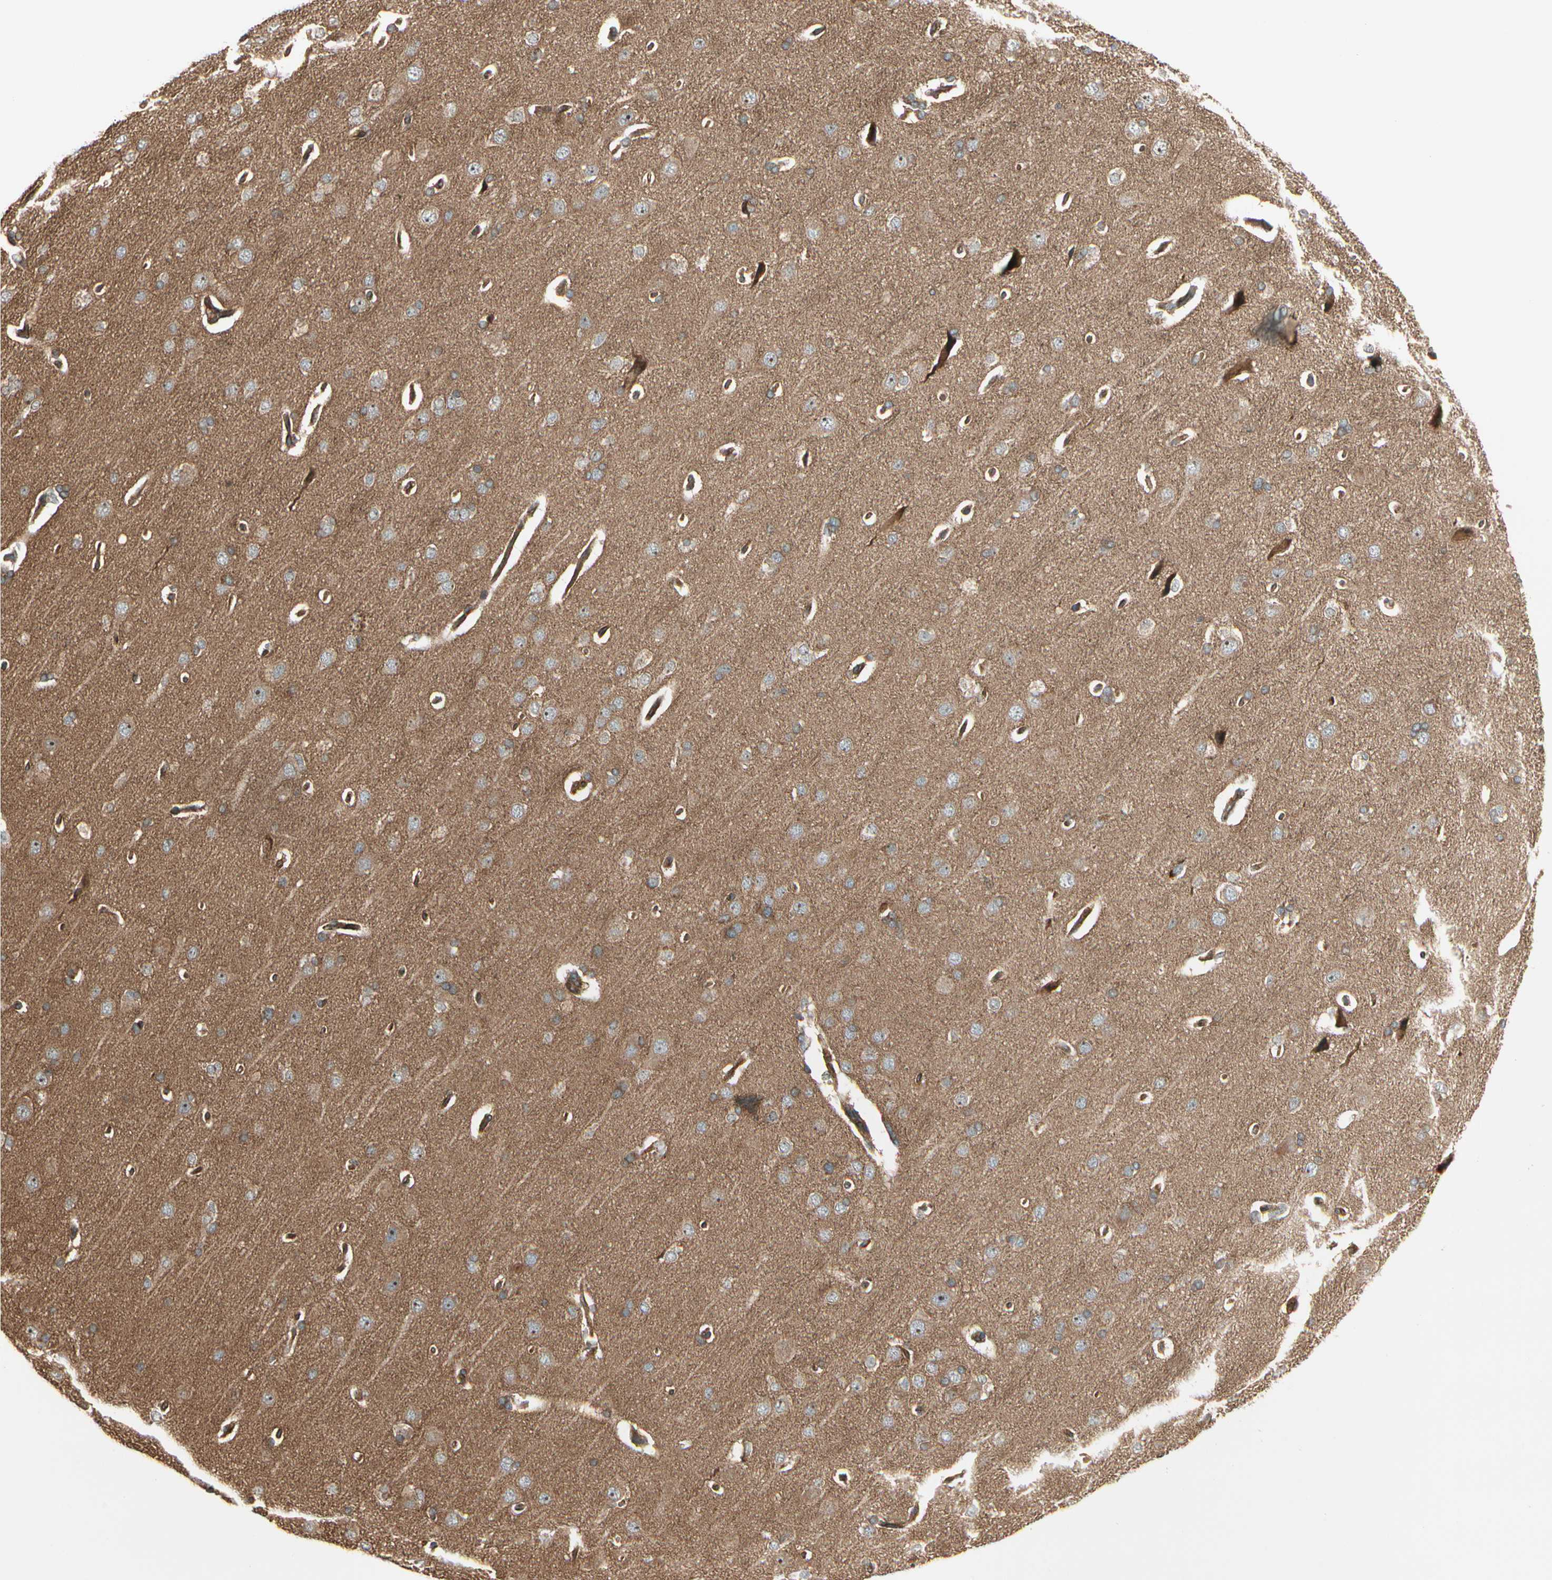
{"staining": {"intensity": "strong", "quantity": ">75%", "location": "cytoplasmic/membranous"}, "tissue": "cerebral cortex", "cell_type": "Endothelial cells", "image_type": "normal", "snomed": [{"axis": "morphology", "description": "Normal tissue, NOS"}, {"axis": "topography", "description": "Cerebral cortex"}], "caption": "Immunohistochemistry (IHC) staining of benign cerebral cortex, which exhibits high levels of strong cytoplasmic/membranous staining in approximately >75% of endothelial cells indicating strong cytoplasmic/membranous protein positivity. The staining was performed using DAB (brown) for protein detection and nuclei were counterstained in hematoxylin (blue).", "gene": "FKBP15", "patient": {"sex": "male", "age": 62}}